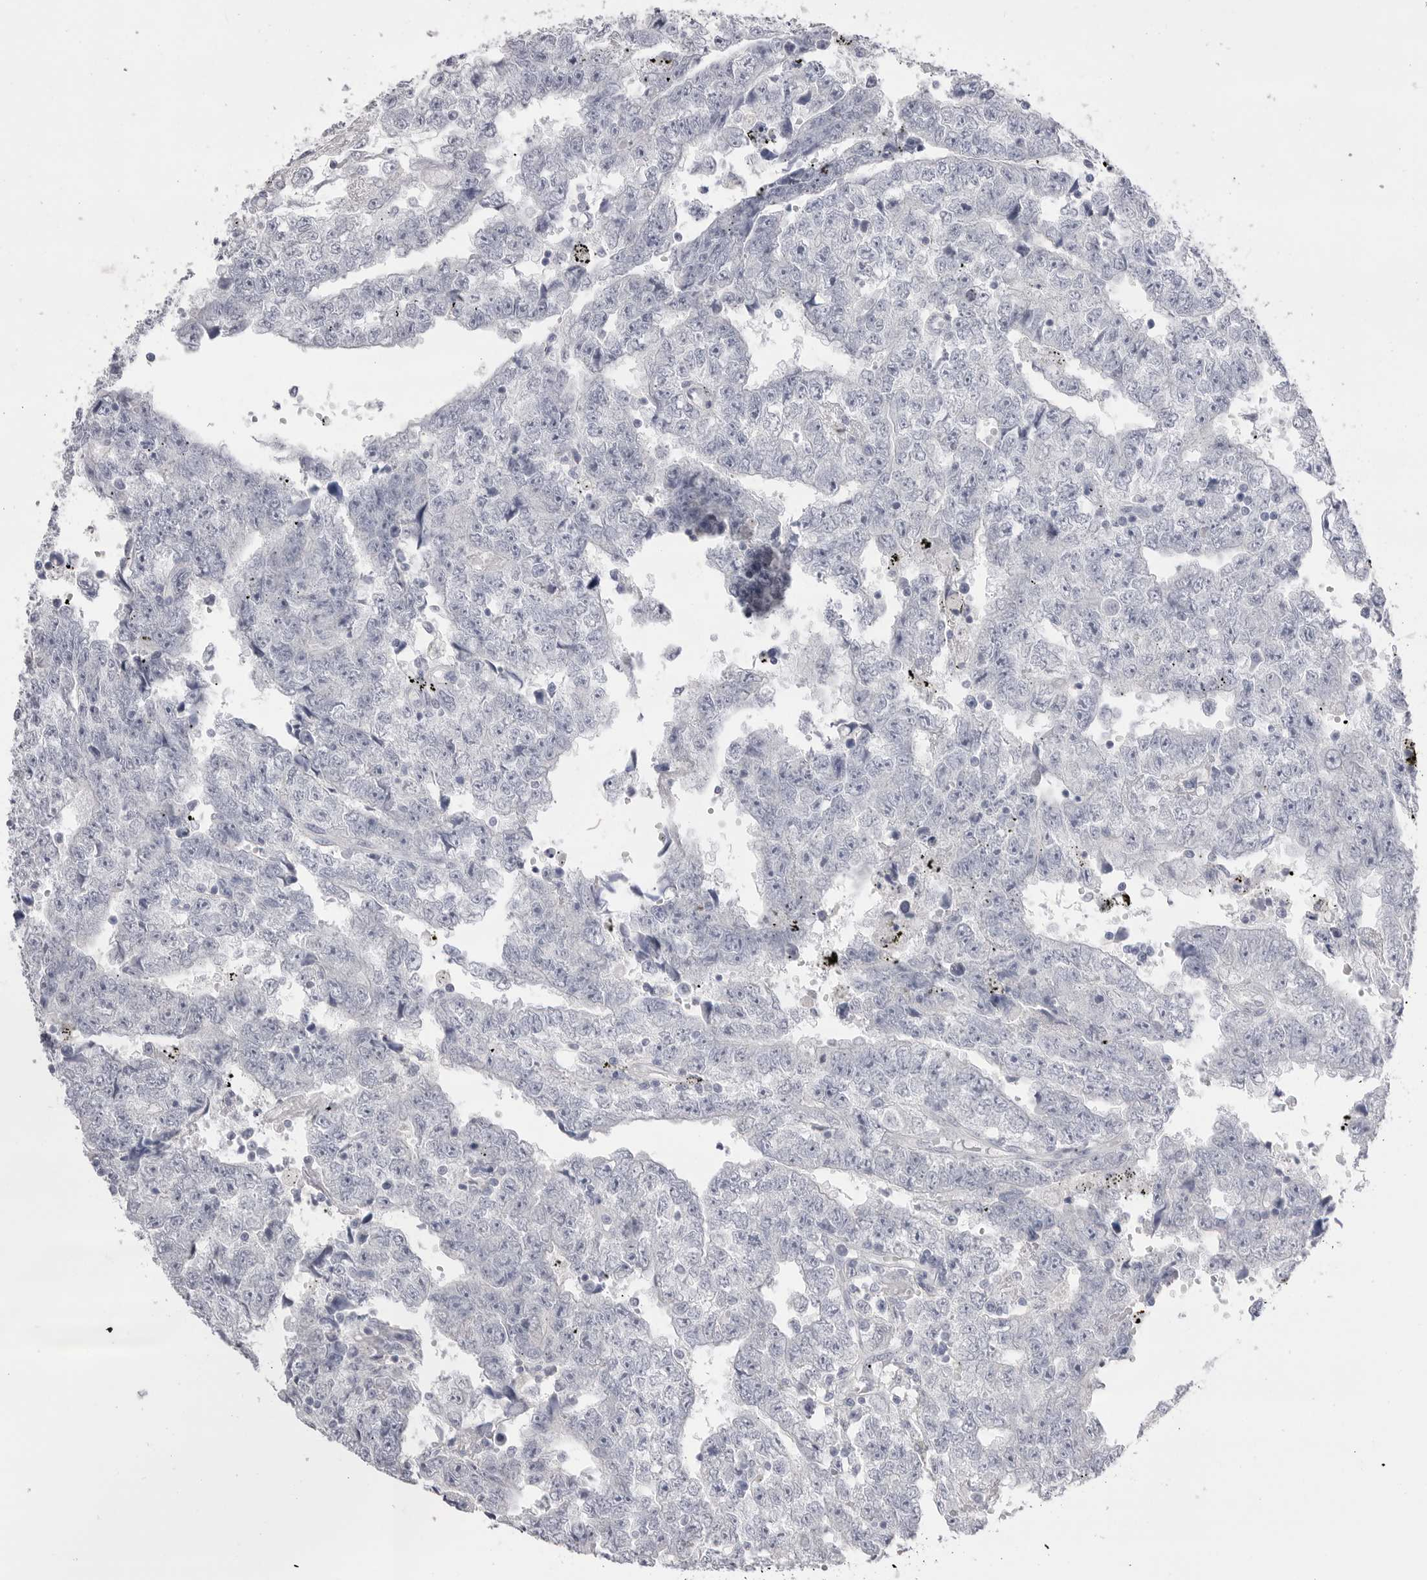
{"staining": {"intensity": "negative", "quantity": "none", "location": "none"}, "tissue": "testis cancer", "cell_type": "Tumor cells", "image_type": "cancer", "snomed": [{"axis": "morphology", "description": "Carcinoma, Embryonal, NOS"}, {"axis": "topography", "description": "Testis"}], "caption": "A high-resolution histopathology image shows immunohistochemistry (IHC) staining of testis embryonal carcinoma, which exhibits no significant staining in tumor cells.", "gene": "CPB1", "patient": {"sex": "male", "age": 25}}